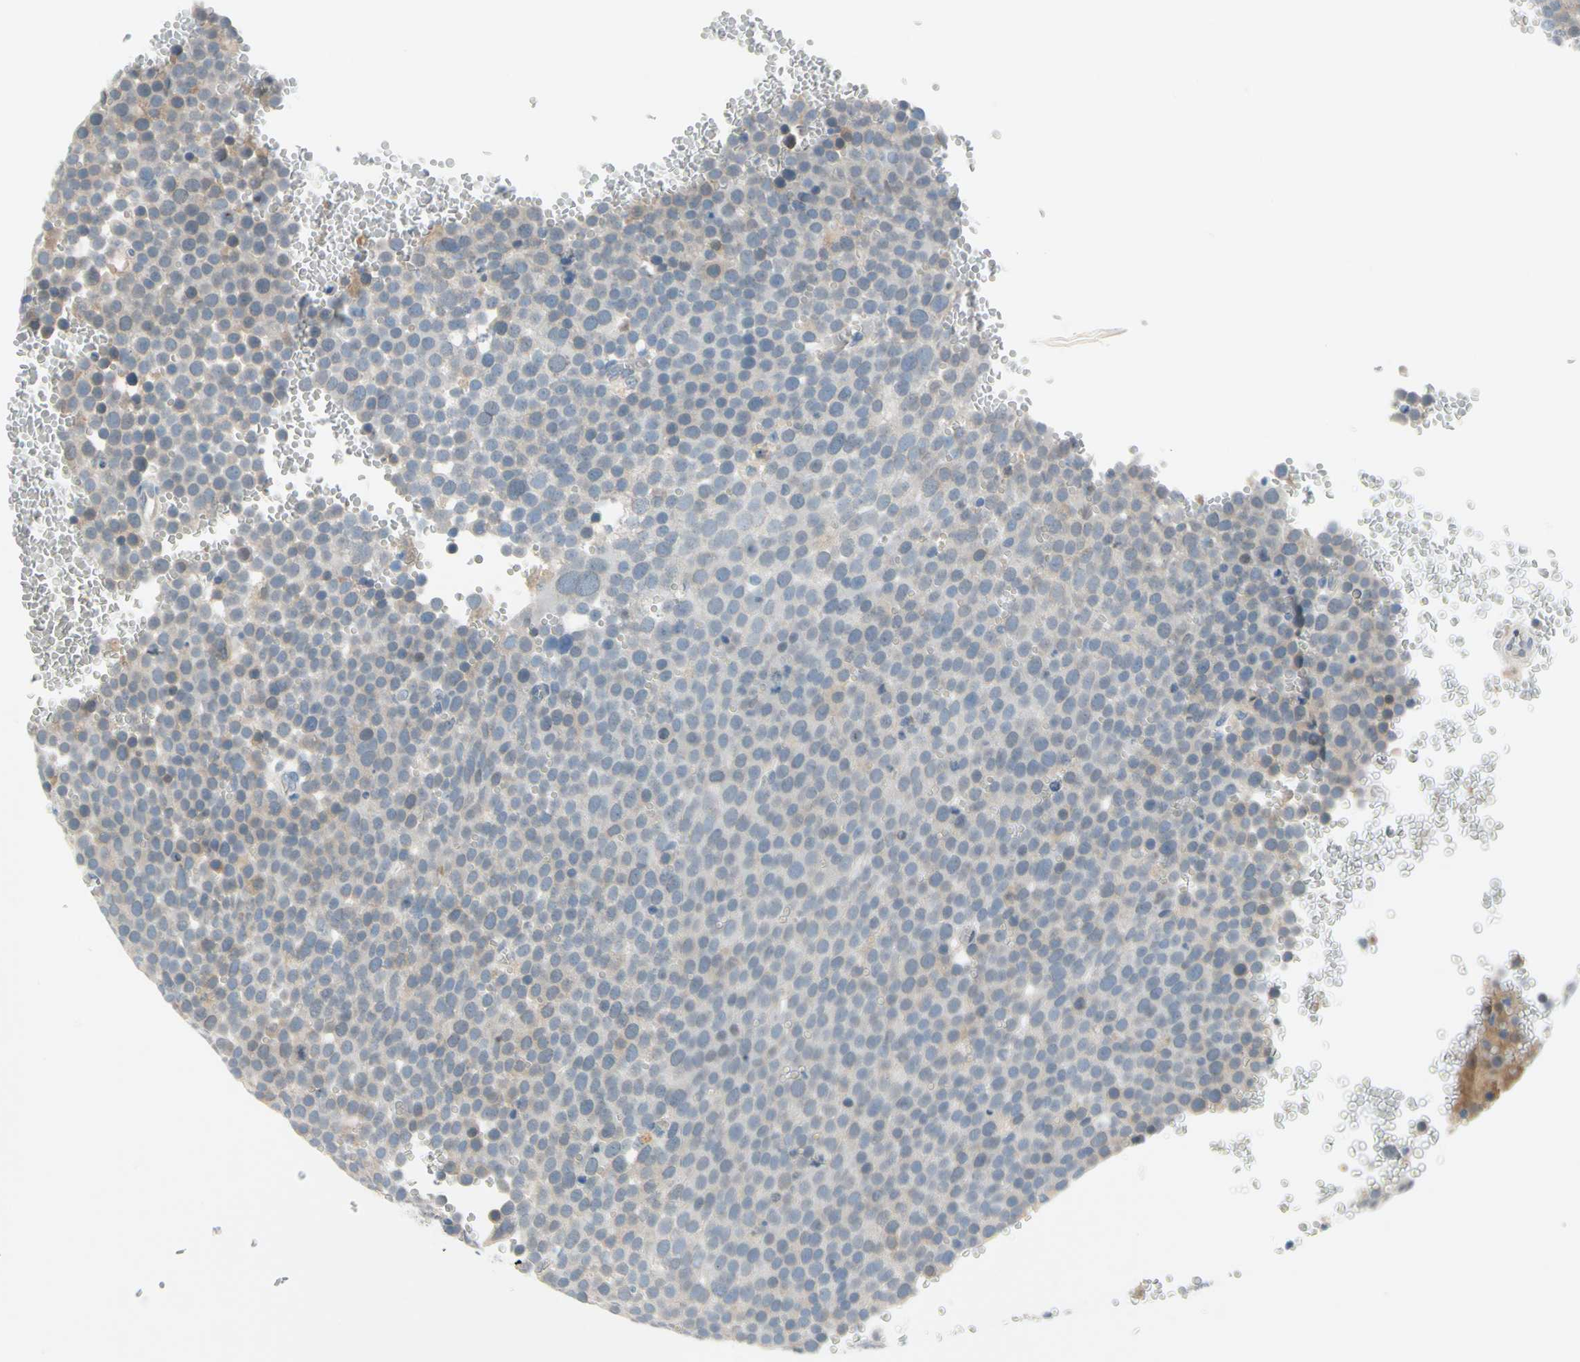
{"staining": {"intensity": "negative", "quantity": "none", "location": "none"}, "tissue": "testis cancer", "cell_type": "Tumor cells", "image_type": "cancer", "snomed": [{"axis": "morphology", "description": "Seminoma, NOS"}, {"axis": "topography", "description": "Testis"}], "caption": "Protein analysis of testis cancer (seminoma) exhibits no significant expression in tumor cells.", "gene": "CNDP1", "patient": {"sex": "male", "age": 71}}